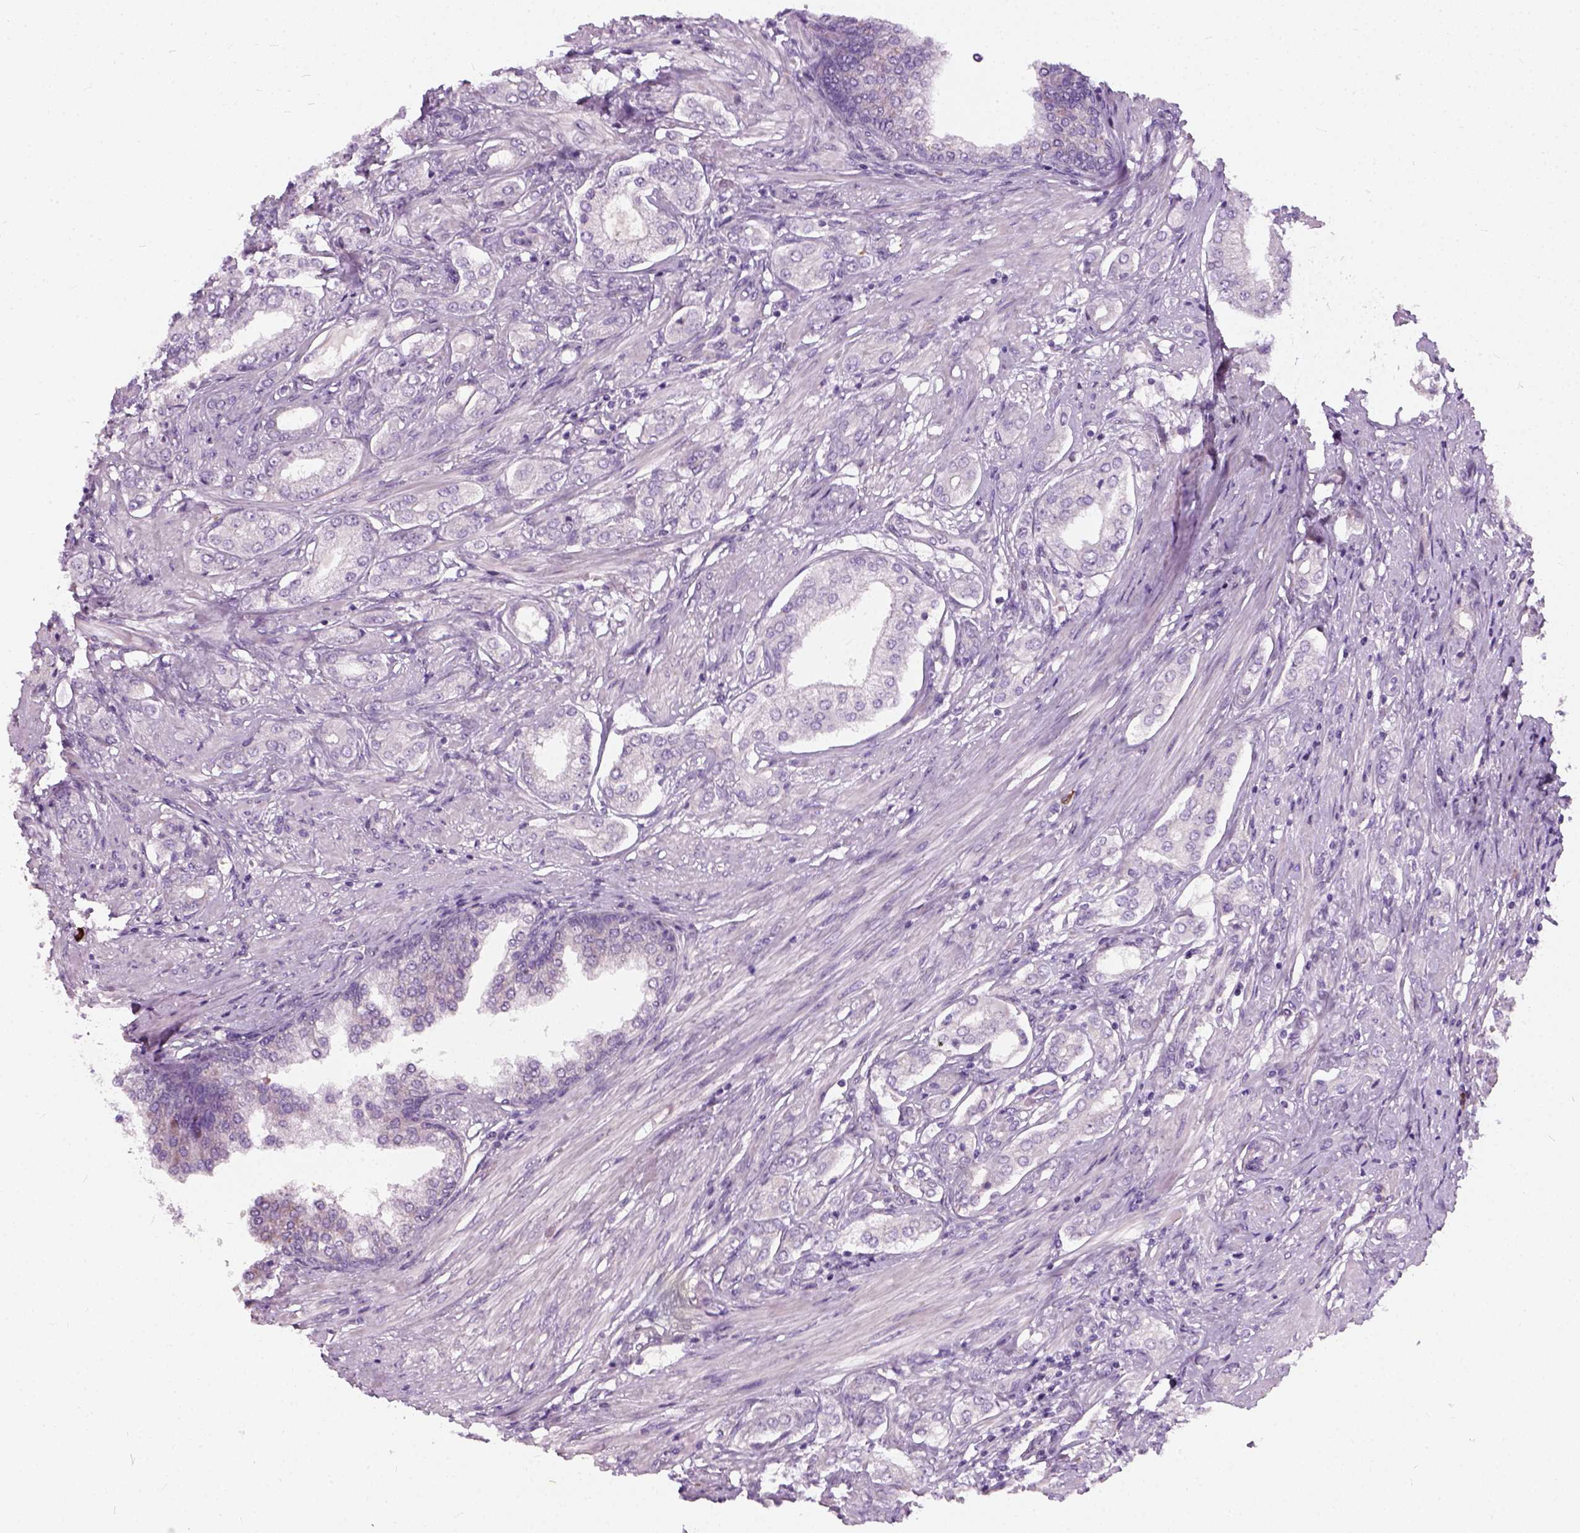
{"staining": {"intensity": "negative", "quantity": "none", "location": "none"}, "tissue": "prostate cancer", "cell_type": "Tumor cells", "image_type": "cancer", "snomed": [{"axis": "morphology", "description": "Adenocarcinoma, NOS"}, {"axis": "topography", "description": "Prostate"}], "caption": "Photomicrograph shows no protein staining in tumor cells of prostate cancer tissue.", "gene": "TRIM72", "patient": {"sex": "male", "age": 63}}